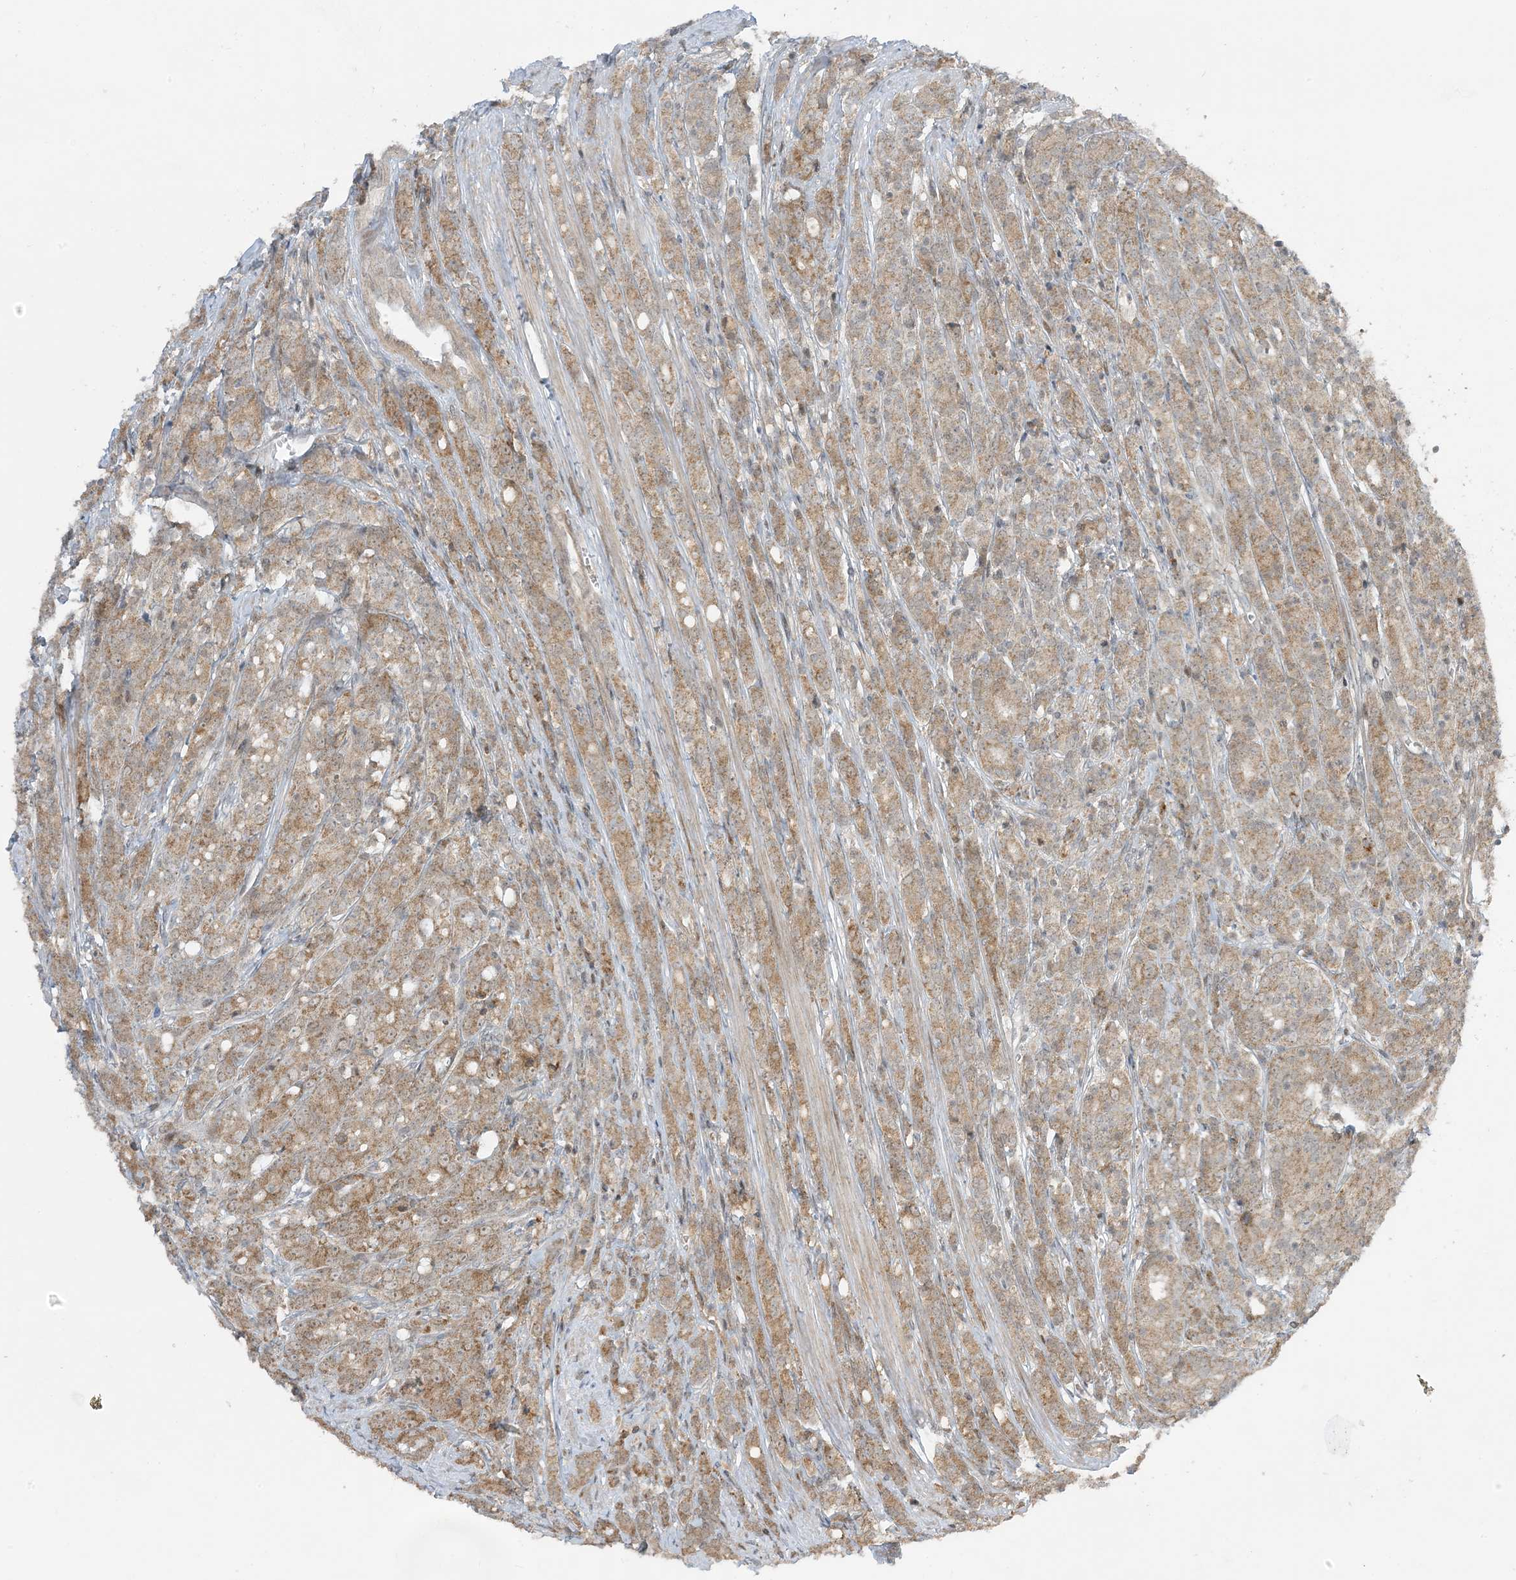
{"staining": {"intensity": "moderate", "quantity": "25%-75%", "location": "cytoplasmic/membranous"}, "tissue": "prostate cancer", "cell_type": "Tumor cells", "image_type": "cancer", "snomed": [{"axis": "morphology", "description": "Adenocarcinoma, High grade"}, {"axis": "topography", "description": "Prostate"}], "caption": "This photomicrograph shows immunohistochemistry (IHC) staining of human prostate cancer, with medium moderate cytoplasmic/membranous staining in approximately 25%-75% of tumor cells.", "gene": "PHLDB2", "patient": {"sex": "male", "age": 62}}